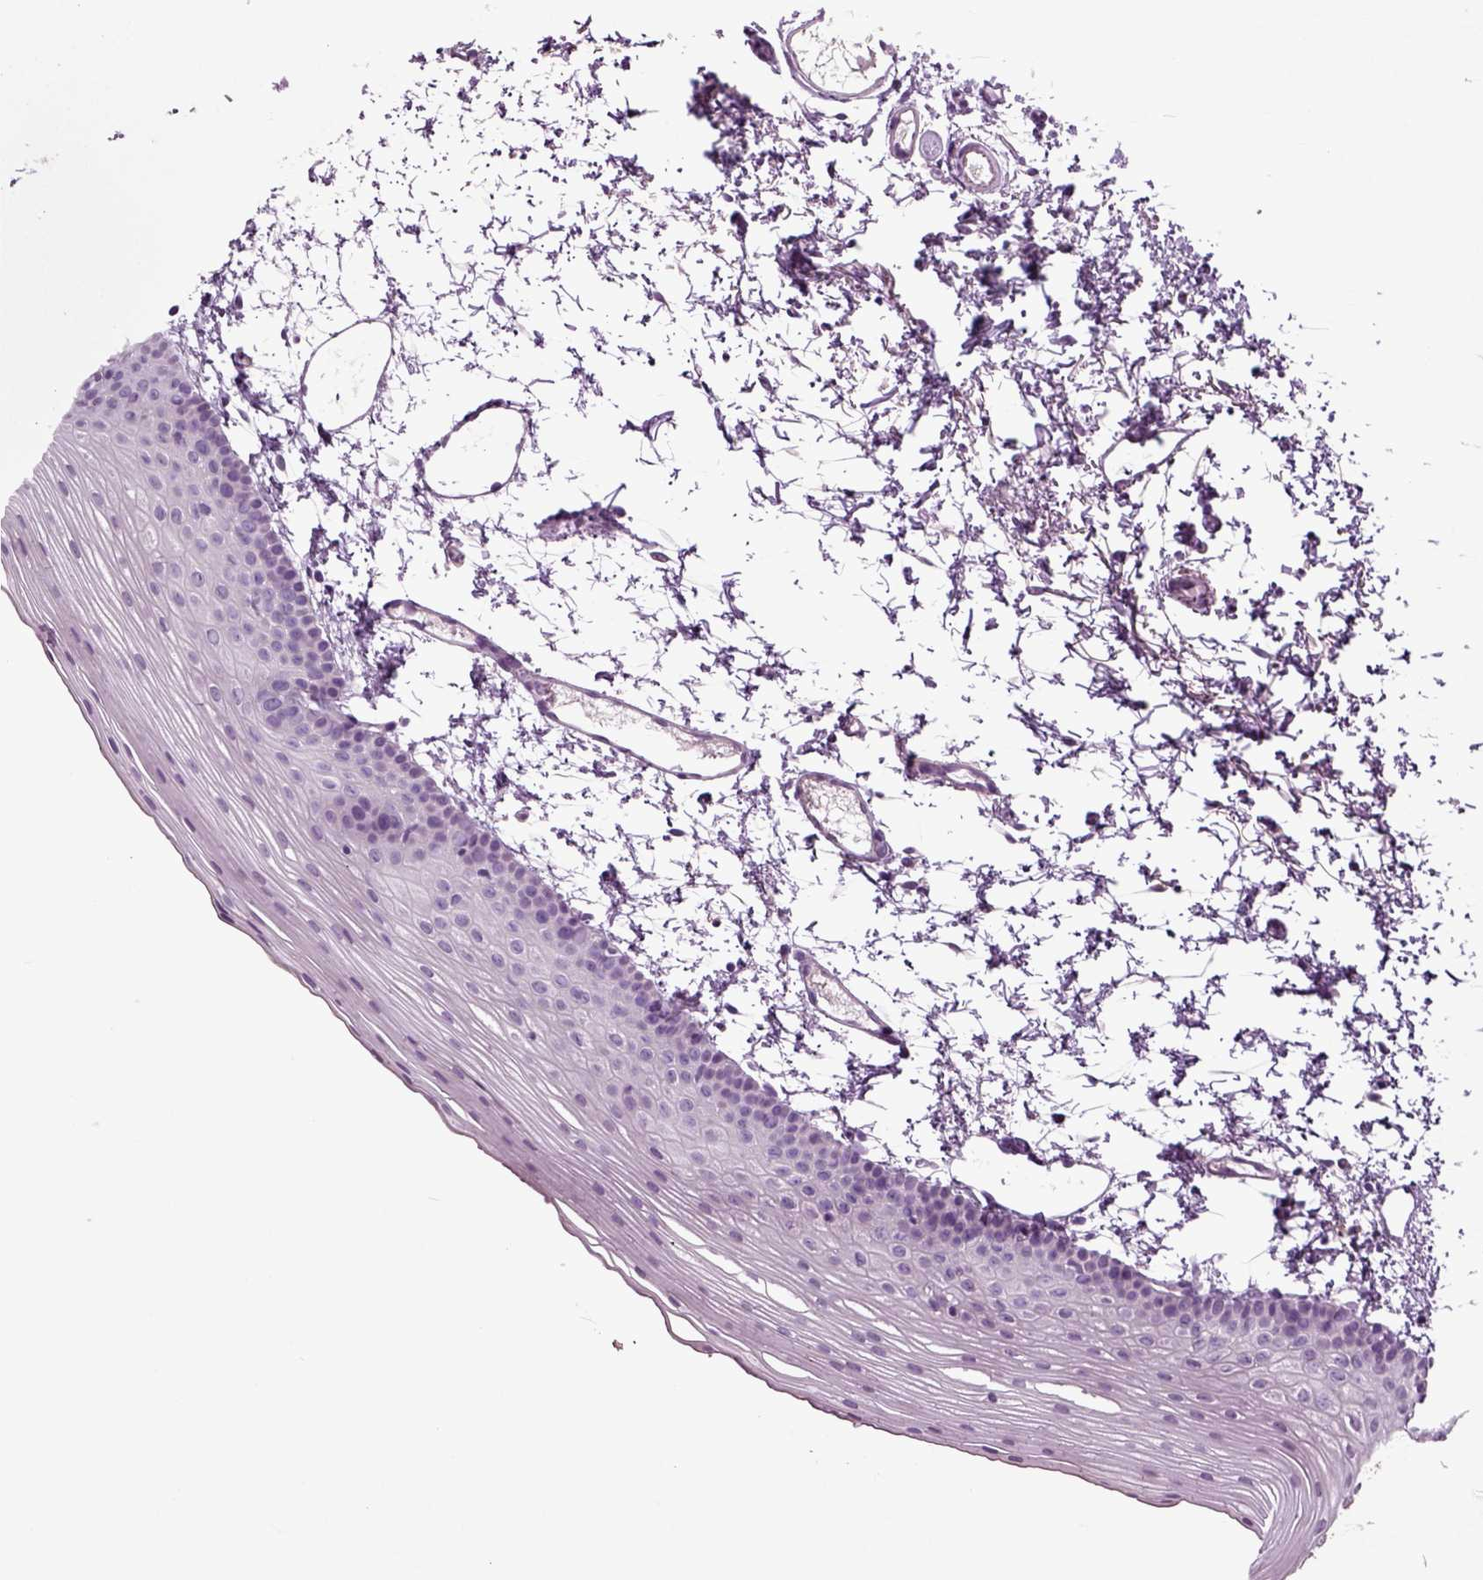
{"staining": {"intensity": "negative", "quantity": "none", "location": "none"}, "tissue": "oral mucosa", "cell_type": "Squamous epithelial cells", "image_type": "normal", "snomed": [{"axis": "morphology", "description": "Normal tissue, NOS"}, {"axis": "topography", "description": "Oral tissue"}], "caption": "IHC micrograph of normal oral mucosa: oral mucosa stained with DAB (3,3'-diaminobenzidine) reveals no significant protein staining in squamous epithelial cells. (Stains: DAB (3,3'-diaminobenzidine) immunohistochemistry (IHC) with hematoxylin counter stain, Microscopy: brightfield microscopy at high magnification).", "gene": "SLC17A6", "patient": {"sex": "female", "age": 57}}